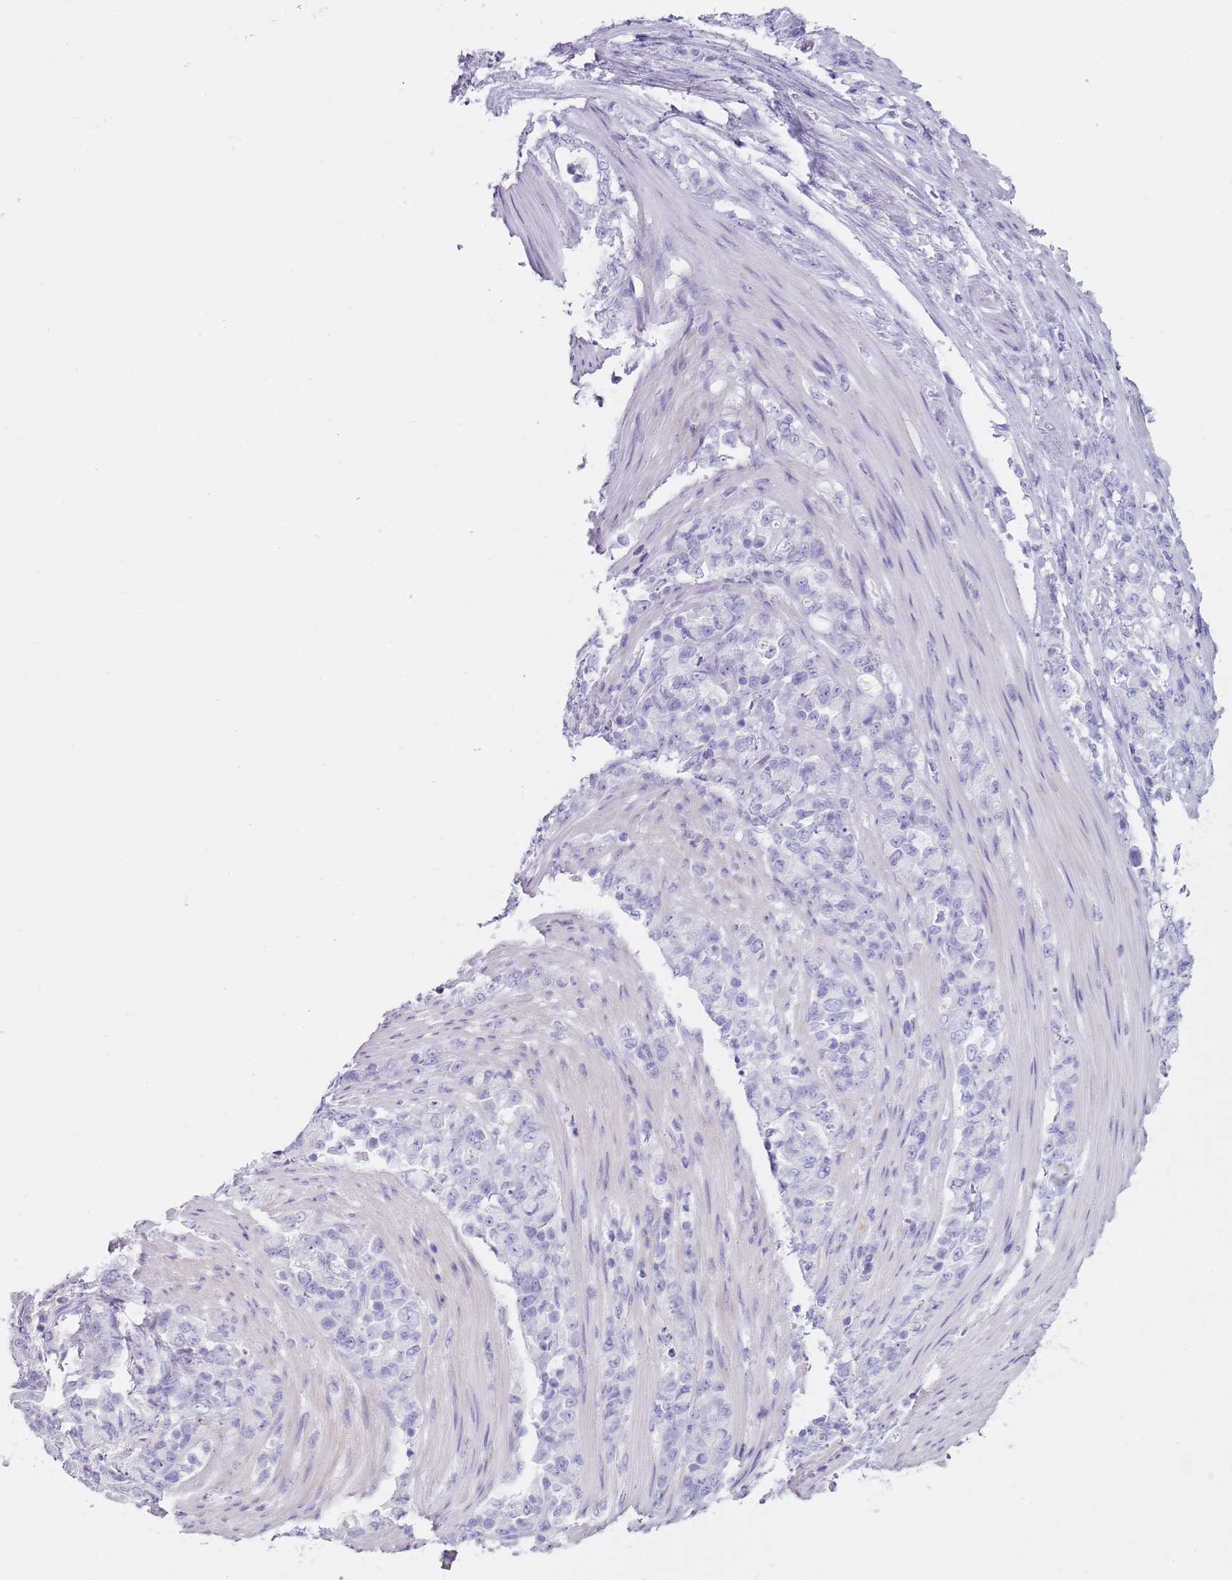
{"staining": {"intensity": "negative", "quantity": "none", "location": "none"}, "tissue": "stomach cancer", "cell_type": "Tumor cells", "image_type": "cancer", "snomed": [{"axis": "morphology", "description": "Normal tissue, NOS"}, {"axis": "morphology", "description": "Adenocarcinoma, NOS"}, {"axis": "topography", "description": "Stomach"}], "caption": "A high-resolution micrograph shows immunohistochemistry (IHC) staining of stomach cancer, which displays no significant positivity in tumor cells.", "gene": "NBPF20", "patient": {"sex": "female", "age": 79}}